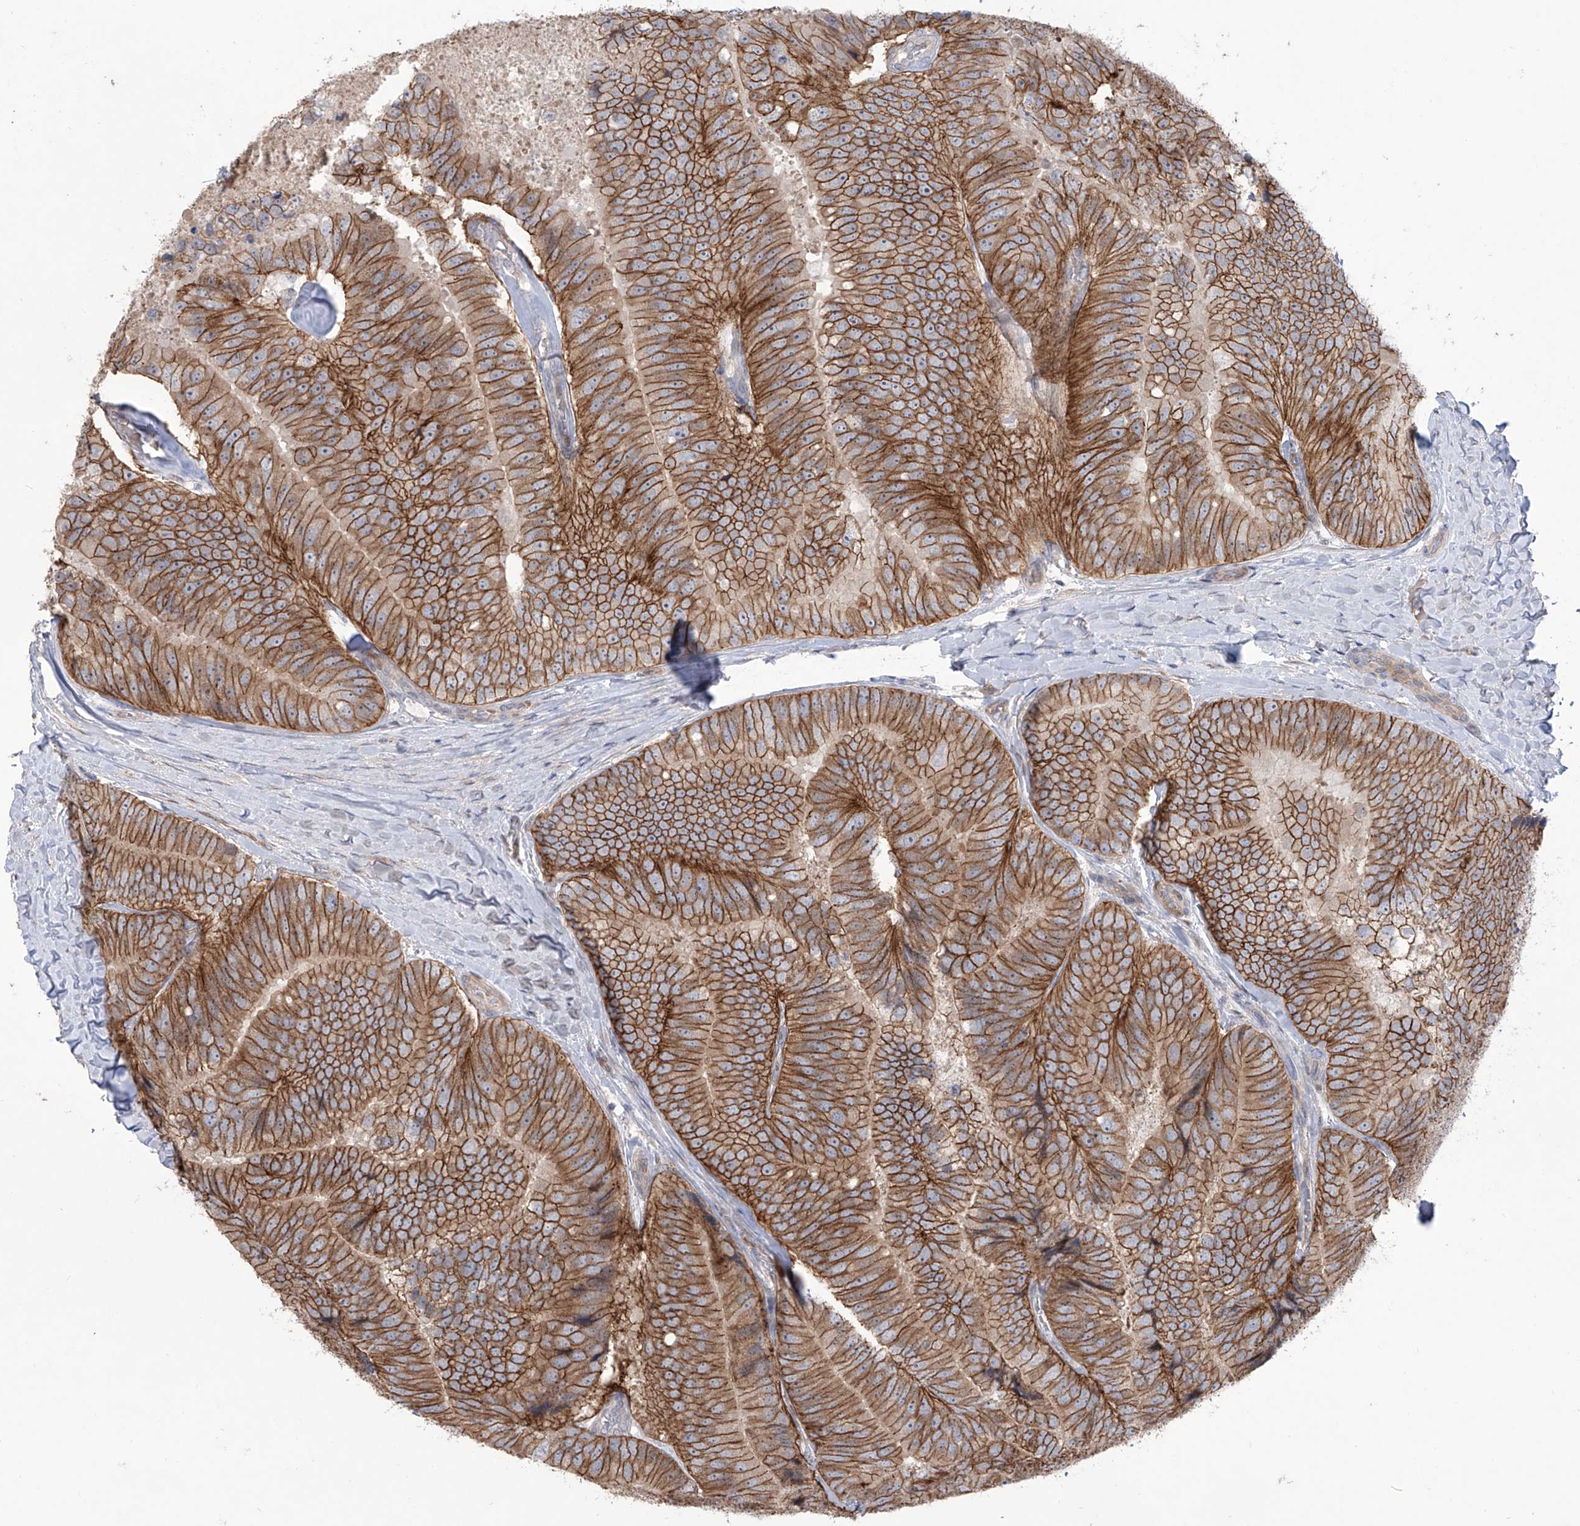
{"staining": {"intensity": "strong", "quantity": ">75%", "location": "cytoplasmic/membranous"}, "tissue": "prostate cancer", "cell_type": "Tumor cells", "image_type": "cancer", "snomed": [{"axis": "morphology", "description": "Adenocarcinoma, High grade"}, {"axis": "topography", "description": "Prostate"}], "caption": "Immunohistochemistry (IHC) image of human prostate adenocarcinoma (high-grade) stained for a protein (brown), which reveals high levels of strong cytoplasmic/membranous positivity in about >75% of tumor cells.", "gene": "LRRC1", "patient": {"sex": "male", "age": 70}}